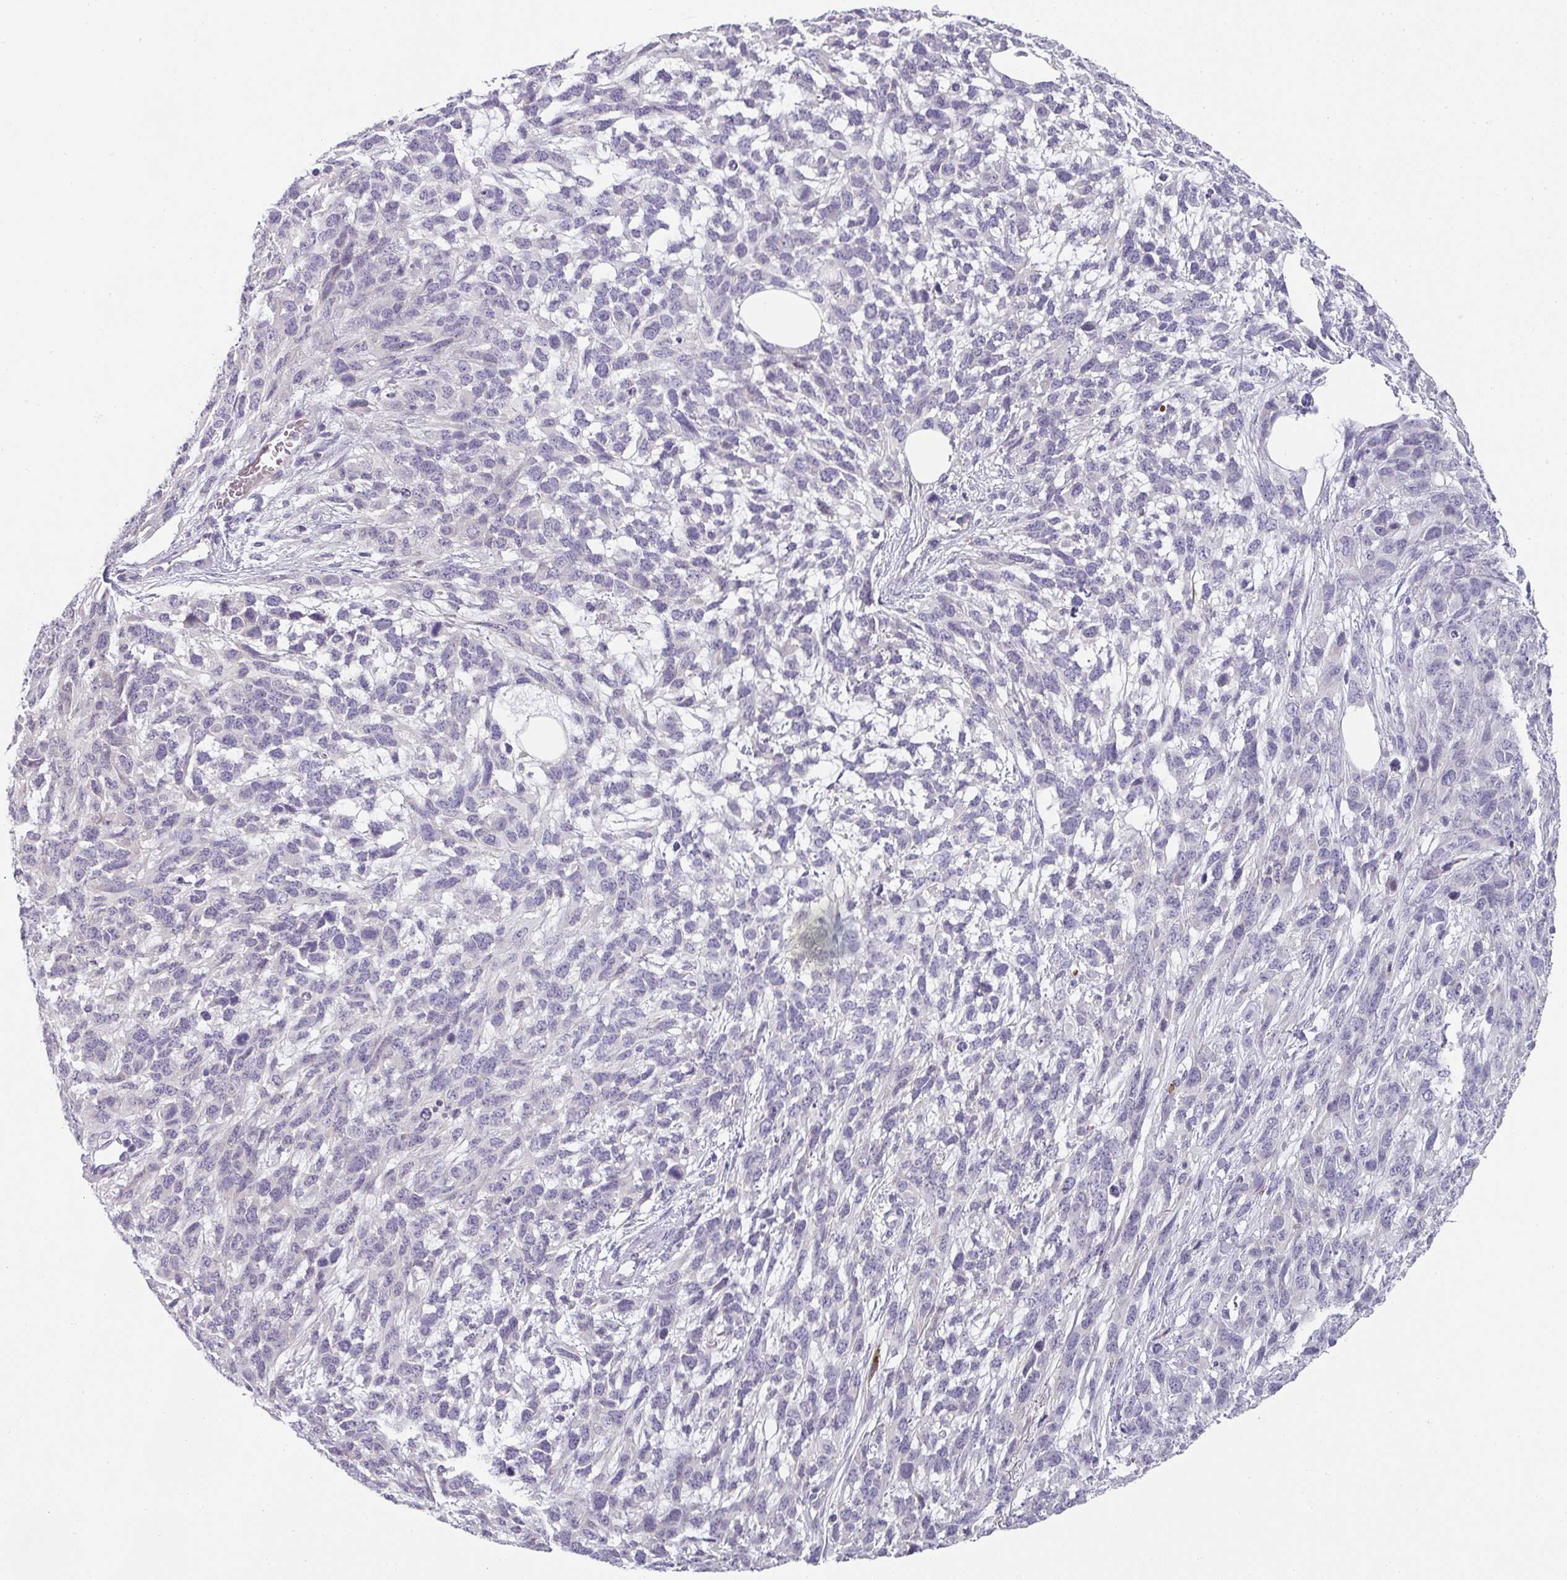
{"staining": {"intensity": "negative", "quantity": "none", "location": "none"}, "tissue": "melanoma", "cell_type": "Tumor cells", "image_type": "cancer", "snomed": [{"axis": "morphology", "description": "Normal morphology"}, {"axis": "morphology", "description": "Malignant melanoma, NOS"}, {"axis": "topography", "description": "Skin"}], "caption": "This is an IHC photomicrograph of human malignant melanoma. There is no positivity in tumor cells.", "gene": "BTLA", "patient": {"sex": "female", "age": 72}}